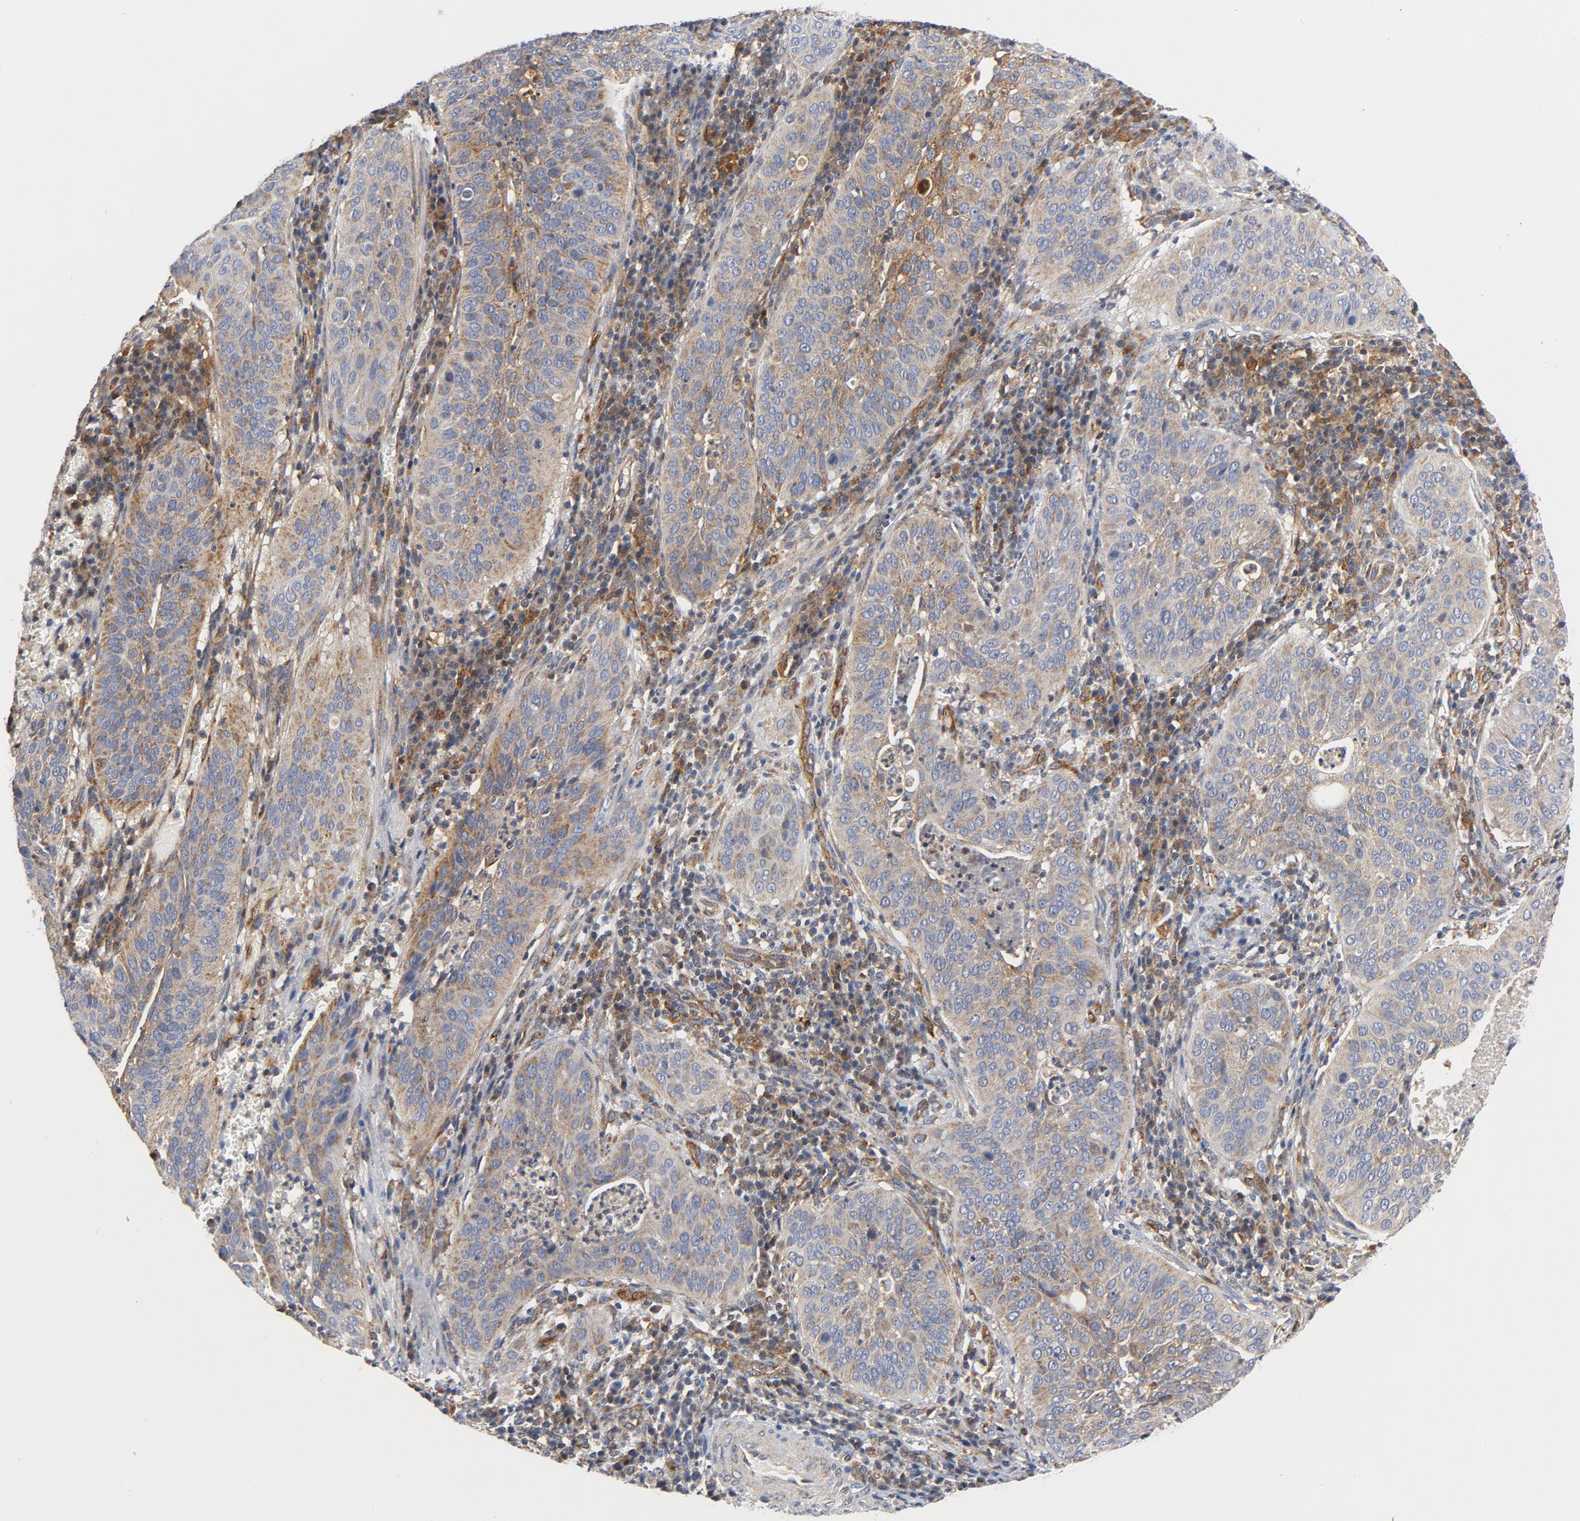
{"staining": {"intensity": "moderate", "quantity": ">75%", "location": "cytoplasmic/membranous"}, "tissue": "cervical cancer", "cell_type": "Tumor cells", "image_type": "cancer", "snomed": [{"axis": "morphology", "description": "Squamous cell carcinoma, NOS"}, {"axis": "topography", "description": "Cervix"}], "caption": "Human squamous cell carcinoma (cervical) stained for a protein (brown) shows moderate cytoplasmic/membranous positive positivity in approximately >75% of tumor cells.", "gene": "RAPGEF4", "patient": {"sex": "female", "age": 39}}